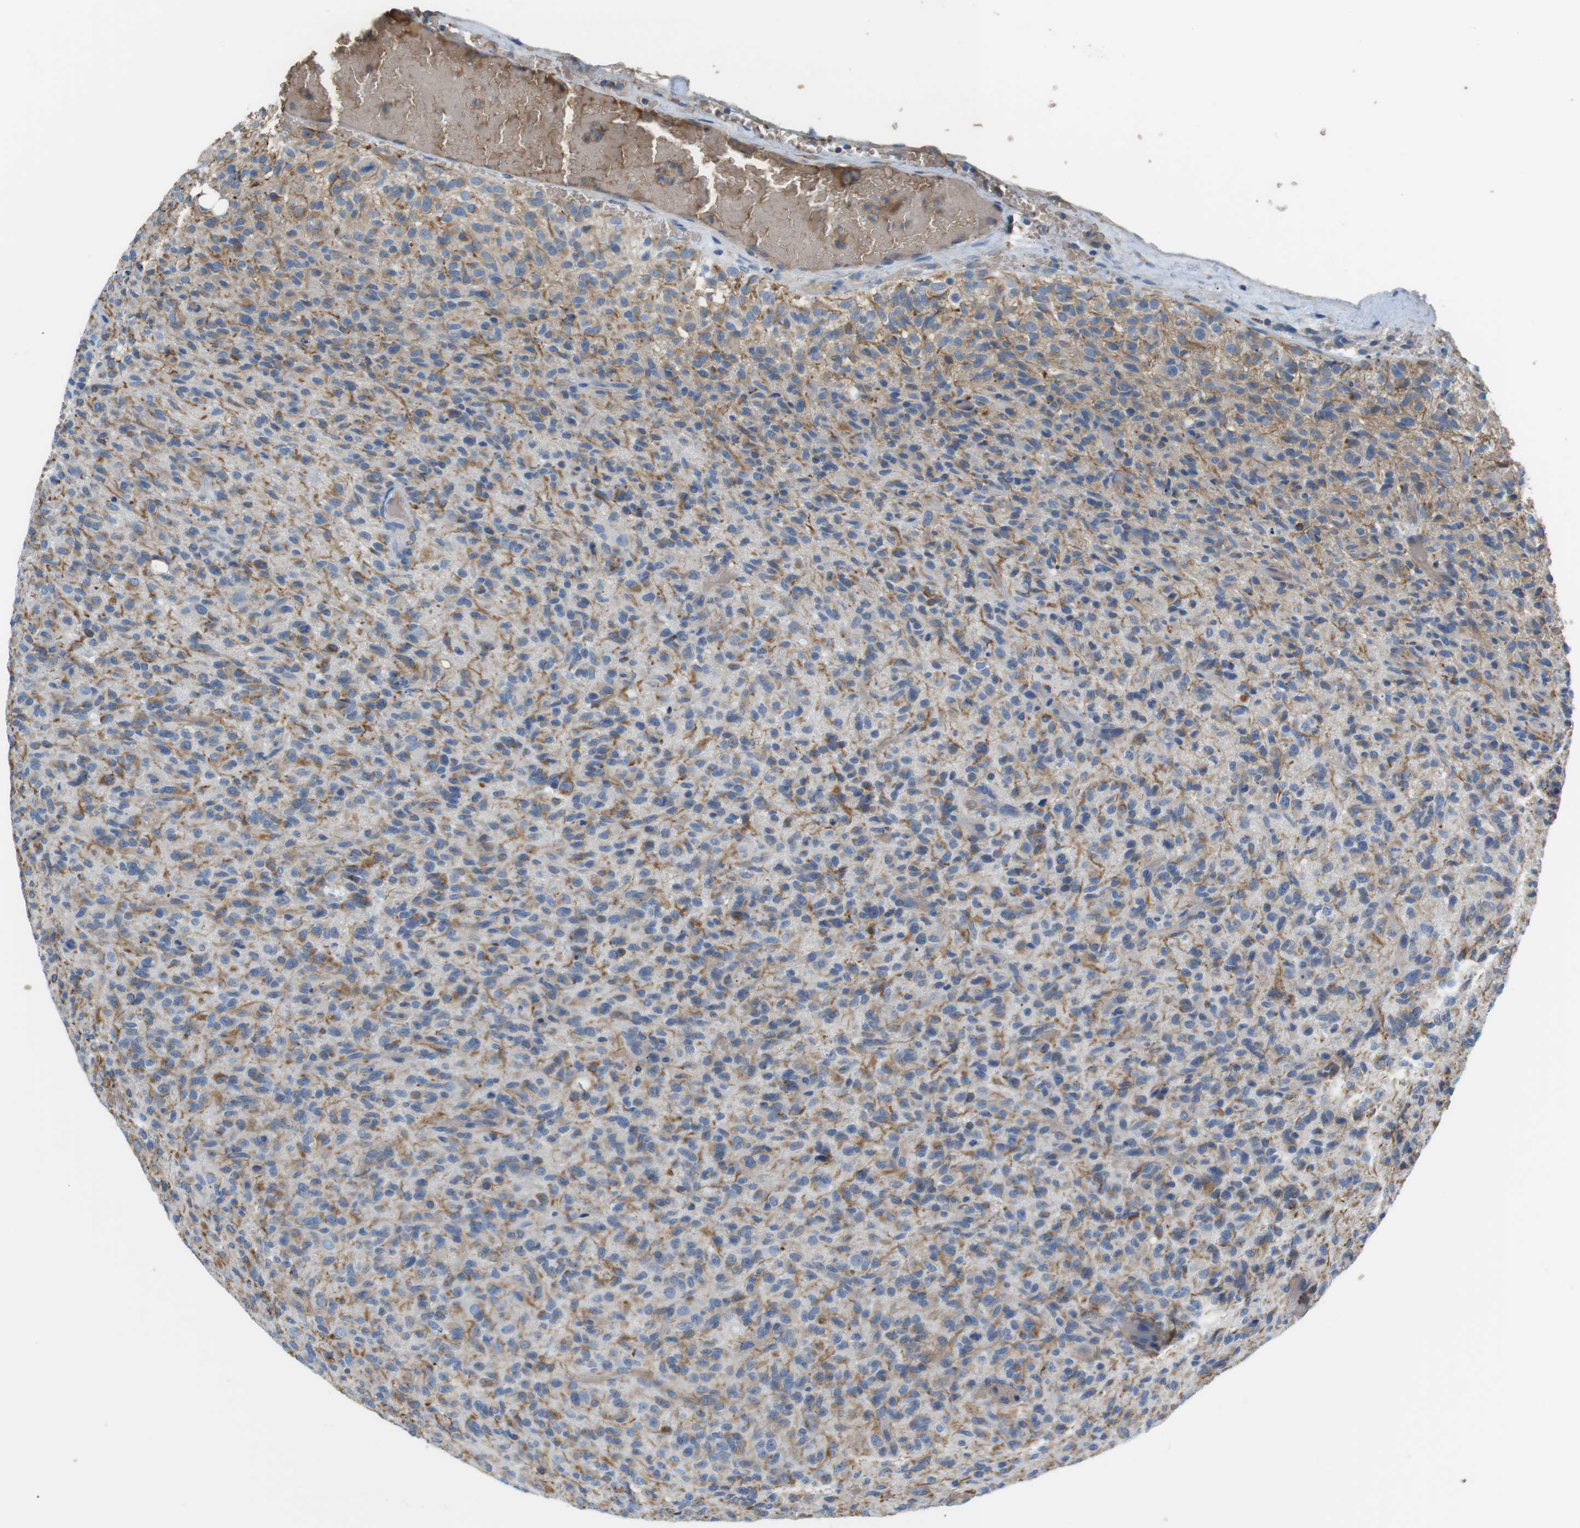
{"staining": {"intensity": "moderate", "quantity": "25%-75%", "location": "cytoplasmic/membranous"}, "tissue": "glioma", "cell_type": "Tumor cells", "image_type": "cancer", "snomed": [{"axis": "morphology", "description": "Glioma, malignant, High grade"}, {"axis": "topography", "description": "Brain"}], "caption": "Glioma stained with a protein marker reveals moderate staining in tumor cells.", "gene": "ADCY10", "patient": {"sex": "male", "age": 71}}